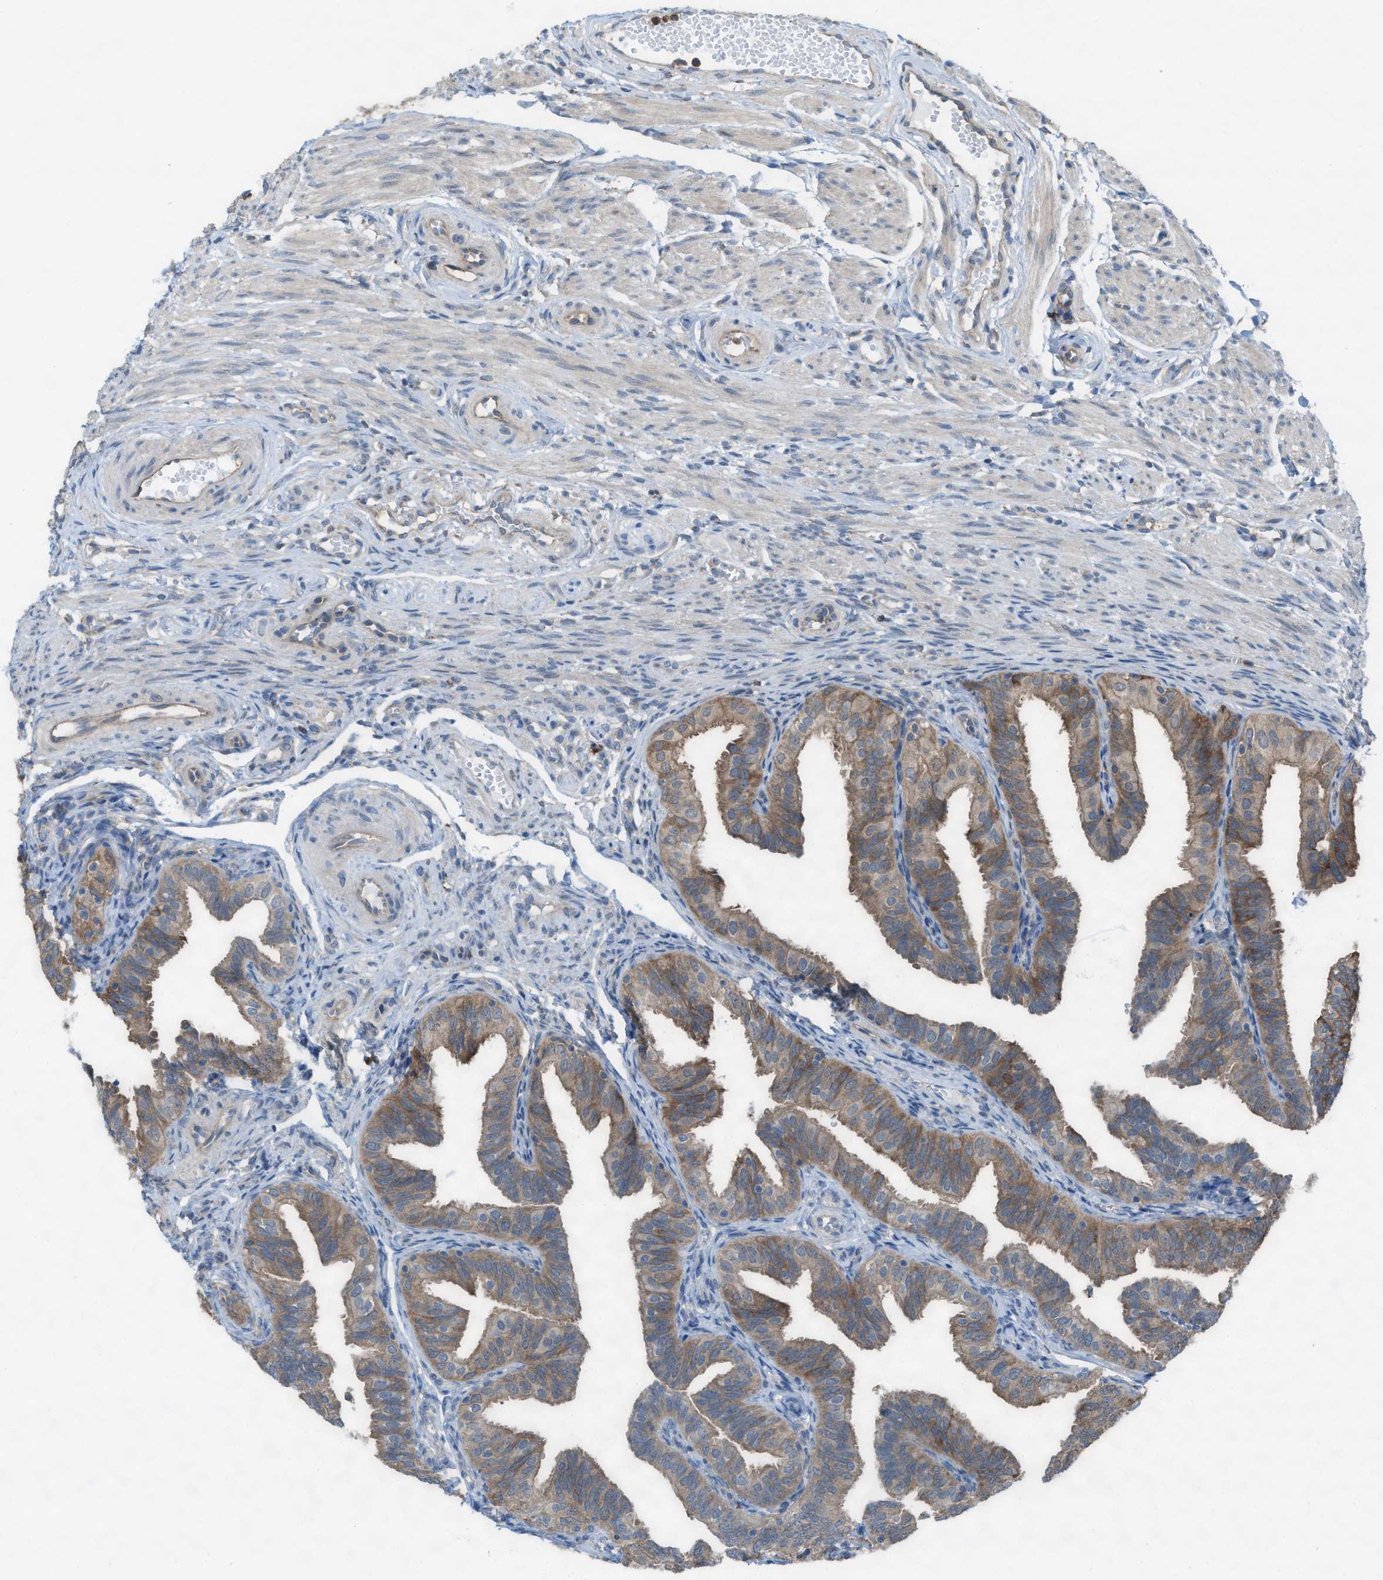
{"staining": {"intensity": "moderate", "quantity": "25%-75%", "location": "cytoplasmic/membranous"}, "tissue": "fallopian tube", "cell_type": "Glandular cells", "image_type": "normal", "snomed": [{"axis": "morphology", "description": "Normal tissue, NOS"}, {"axis": "topography", "description": "Fallopian tube"}], "caption": "The immunohistochemical stain highlights moderate cytoplasmic/membranous expression in glandular cells of benign fallopian tube. (Stains: DAB (3,3'-diaminobenzidine) in brown, nuclei in blue, Microscopy: brightfield microscopy at high magnification).", "gene": "PLAA", "patient": {"sex": "female", "age": 35}}